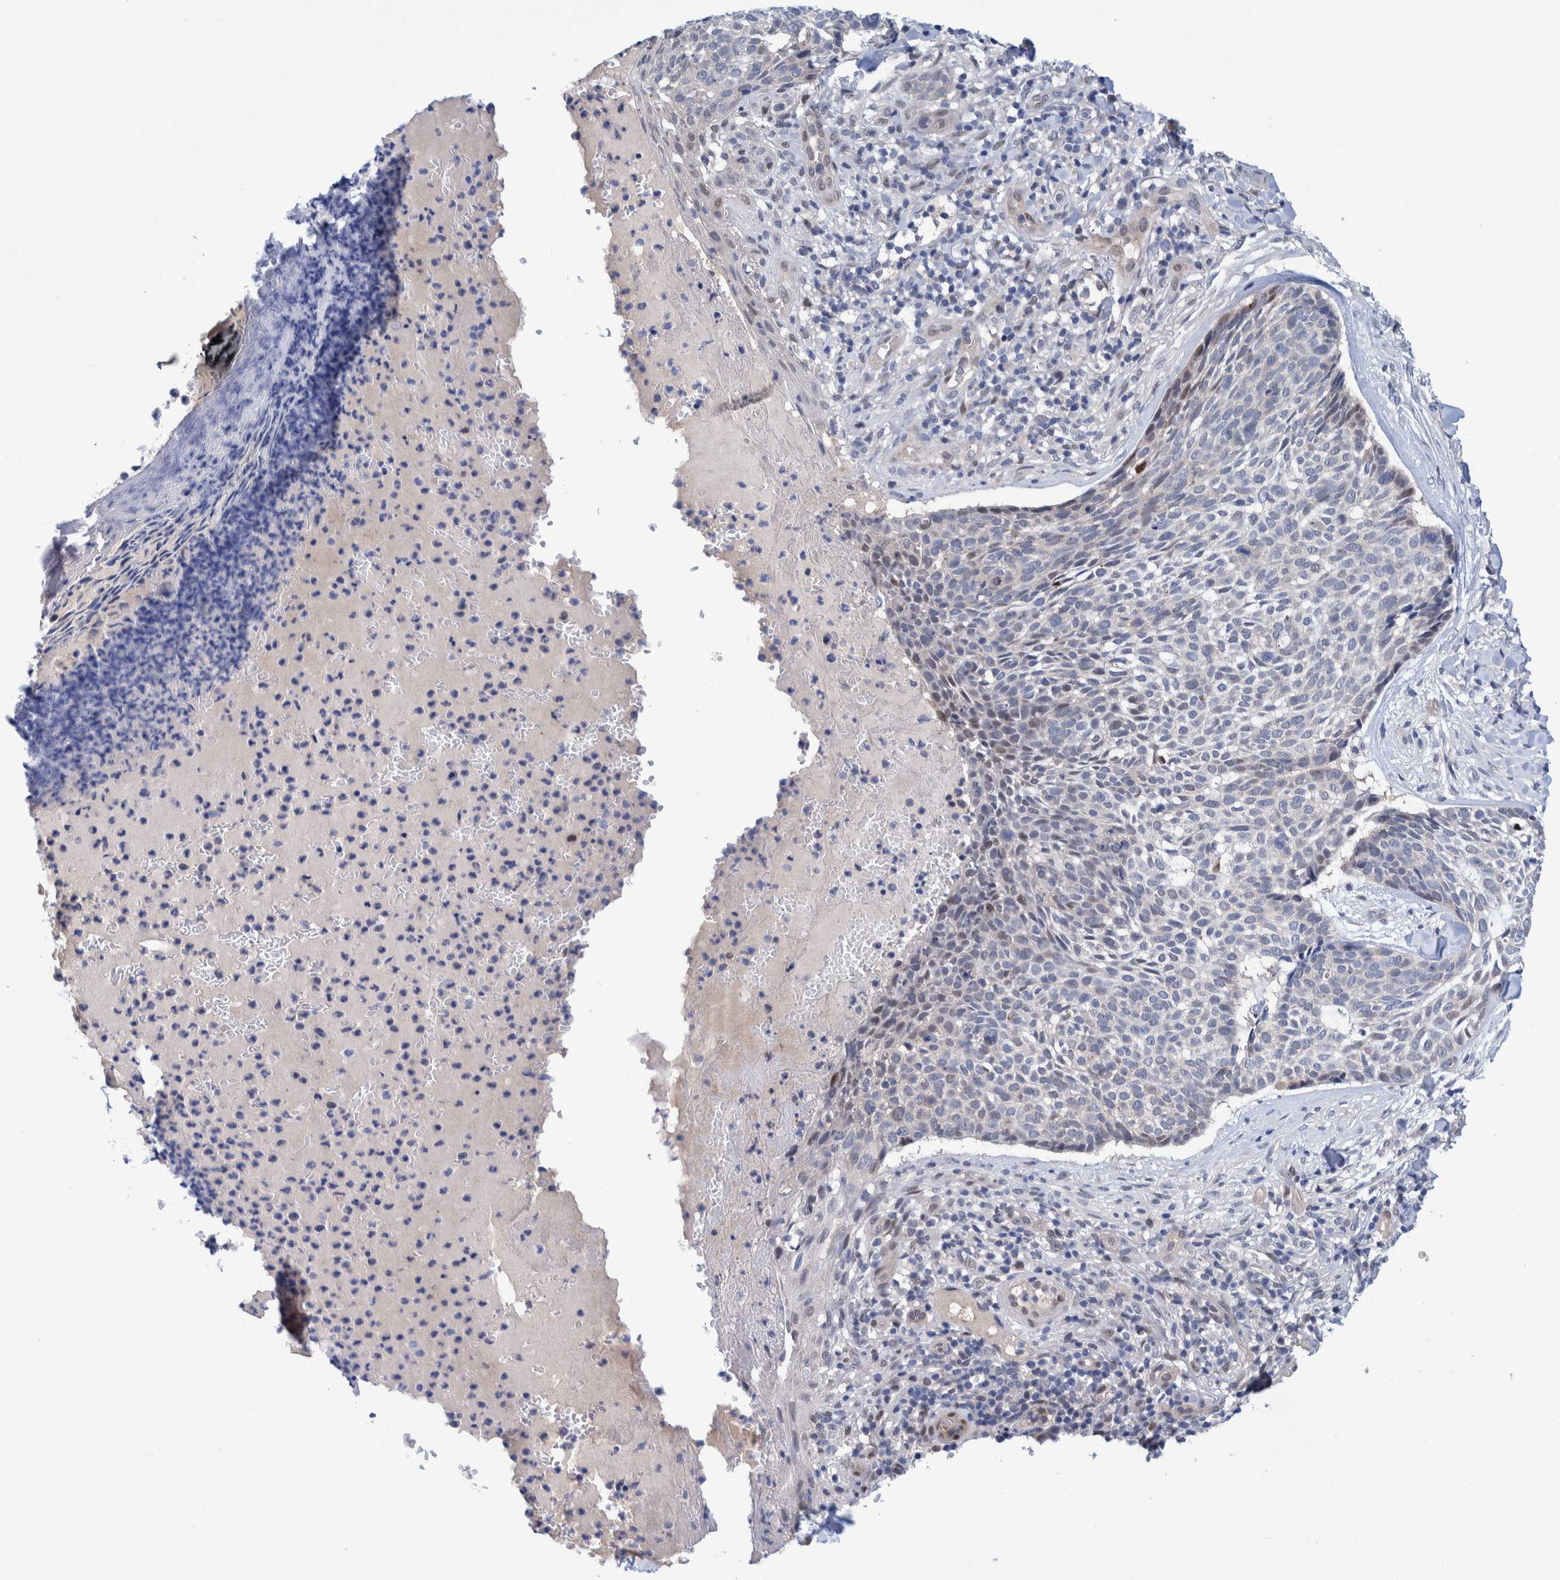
{"staining": {"intensity": "moderate", "quantity": "<25%", "location": "nuclear"}, "tissue": "skin cancer", "cell_type": "Tumor cells", "image_type": "cancer", "snomed": [{"axis": "morphology", "description": "Normal tissue, NOS"}, {"axis": "morphology", "description": "Basal cell carcinoma"}, {"axis": "topography", "description": "Skin"}], "caption": "Moderate nuclear positivity is appreciated in approximately <25% of tumor cells in skin cancer.", "gene": "PFAS", "patient": {"sex": "male", "age": 67}}